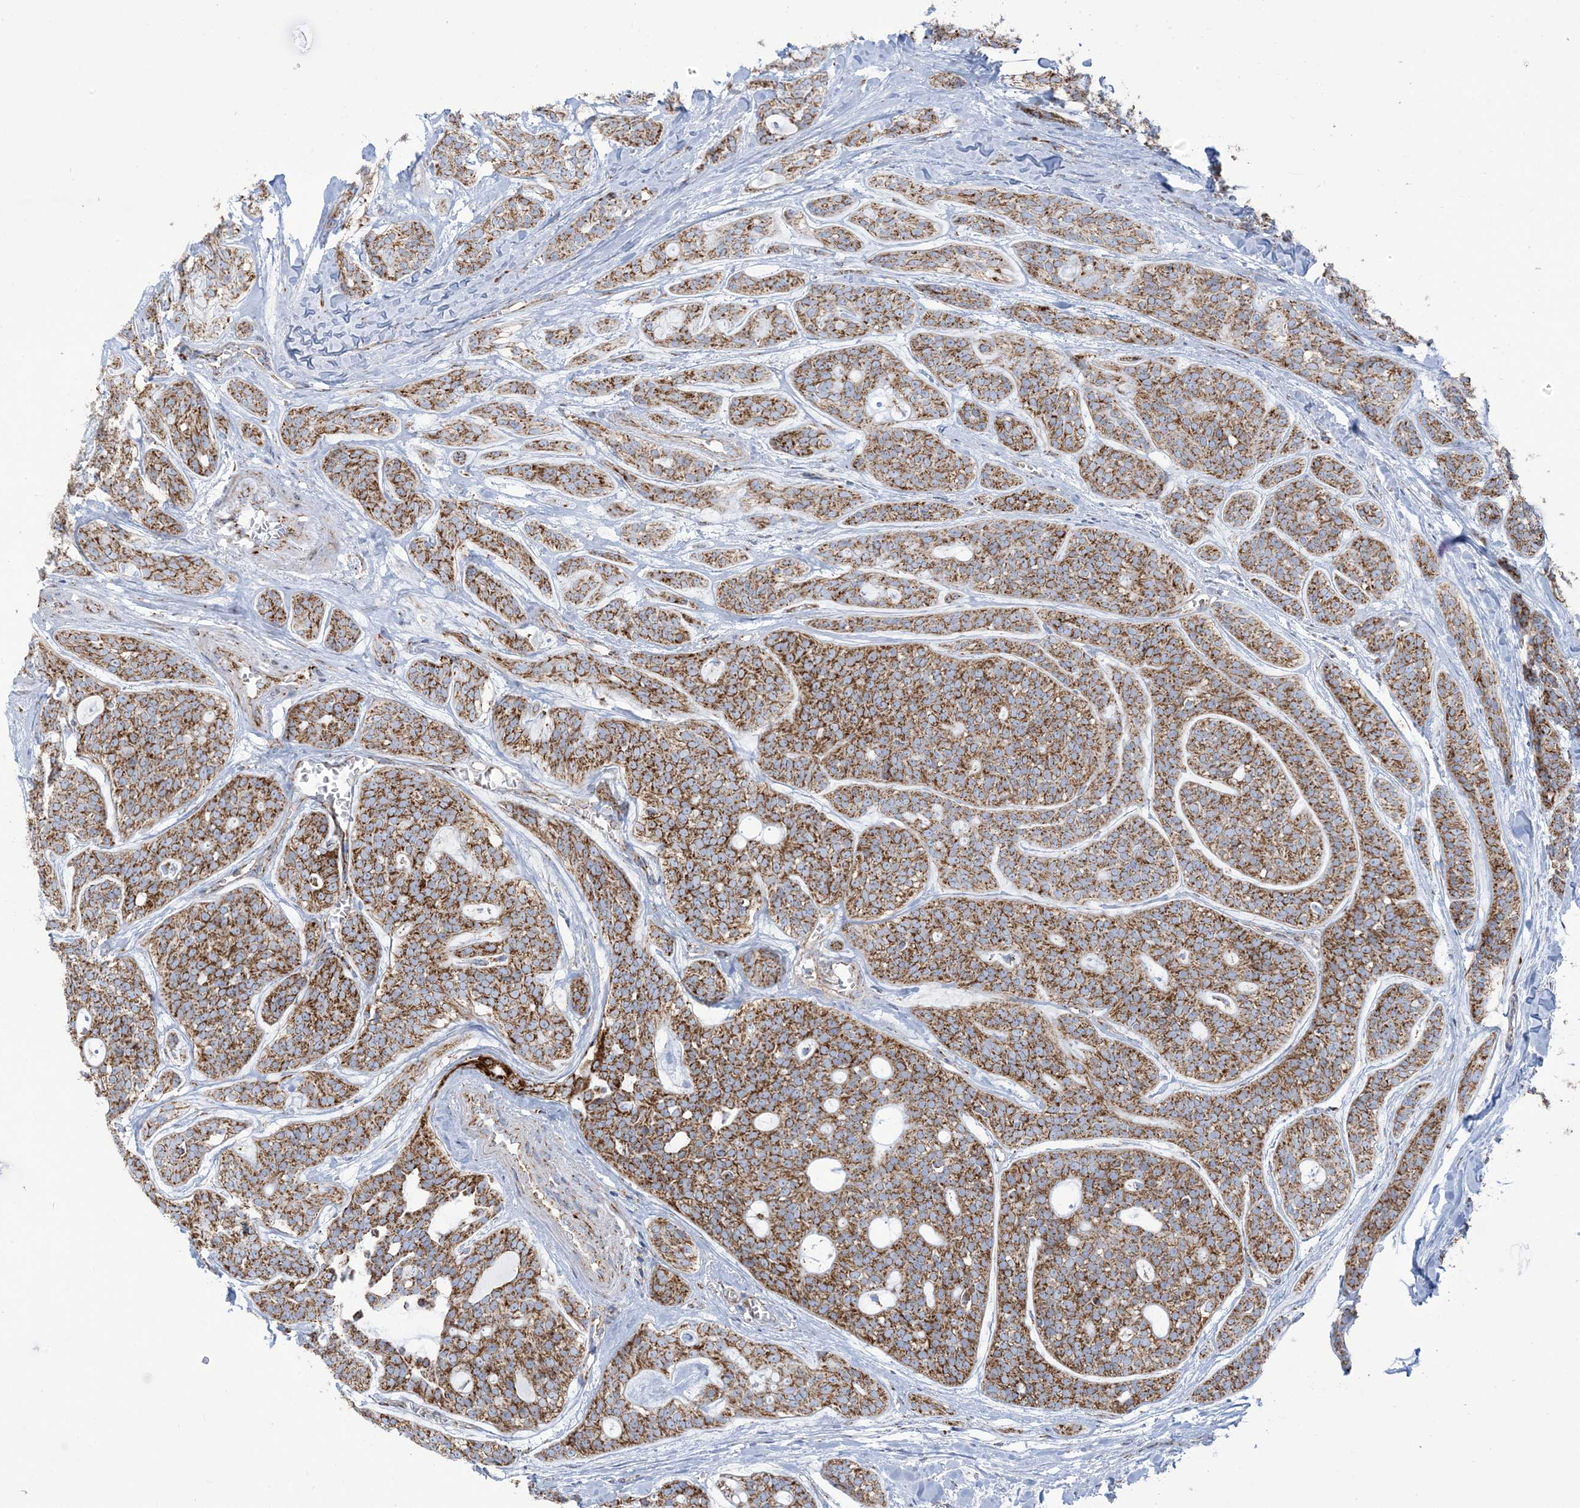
{"staining": {"intensity": "moderate", "quantity": ">75%", "location": "cytoplasmic/membranous"}, "tissue": "head and neck cancer", "cell_type": "Tumor cells", "image_type": "cancer", "snomed": [{"axis": "morphology", "description": "Adenocarcinoma, NOS"}, {"axis": "topography", "description": "Head-Neck"}], "caption": "This is an image of immunohistochemistry staining of head and neck cancer (adenocarcinoma), which shows moderate positivity in the cytoplasmic/membranous of tumor cells.", "gene": "SAMM50", "patient": {"sex": "male", "age": 66}}